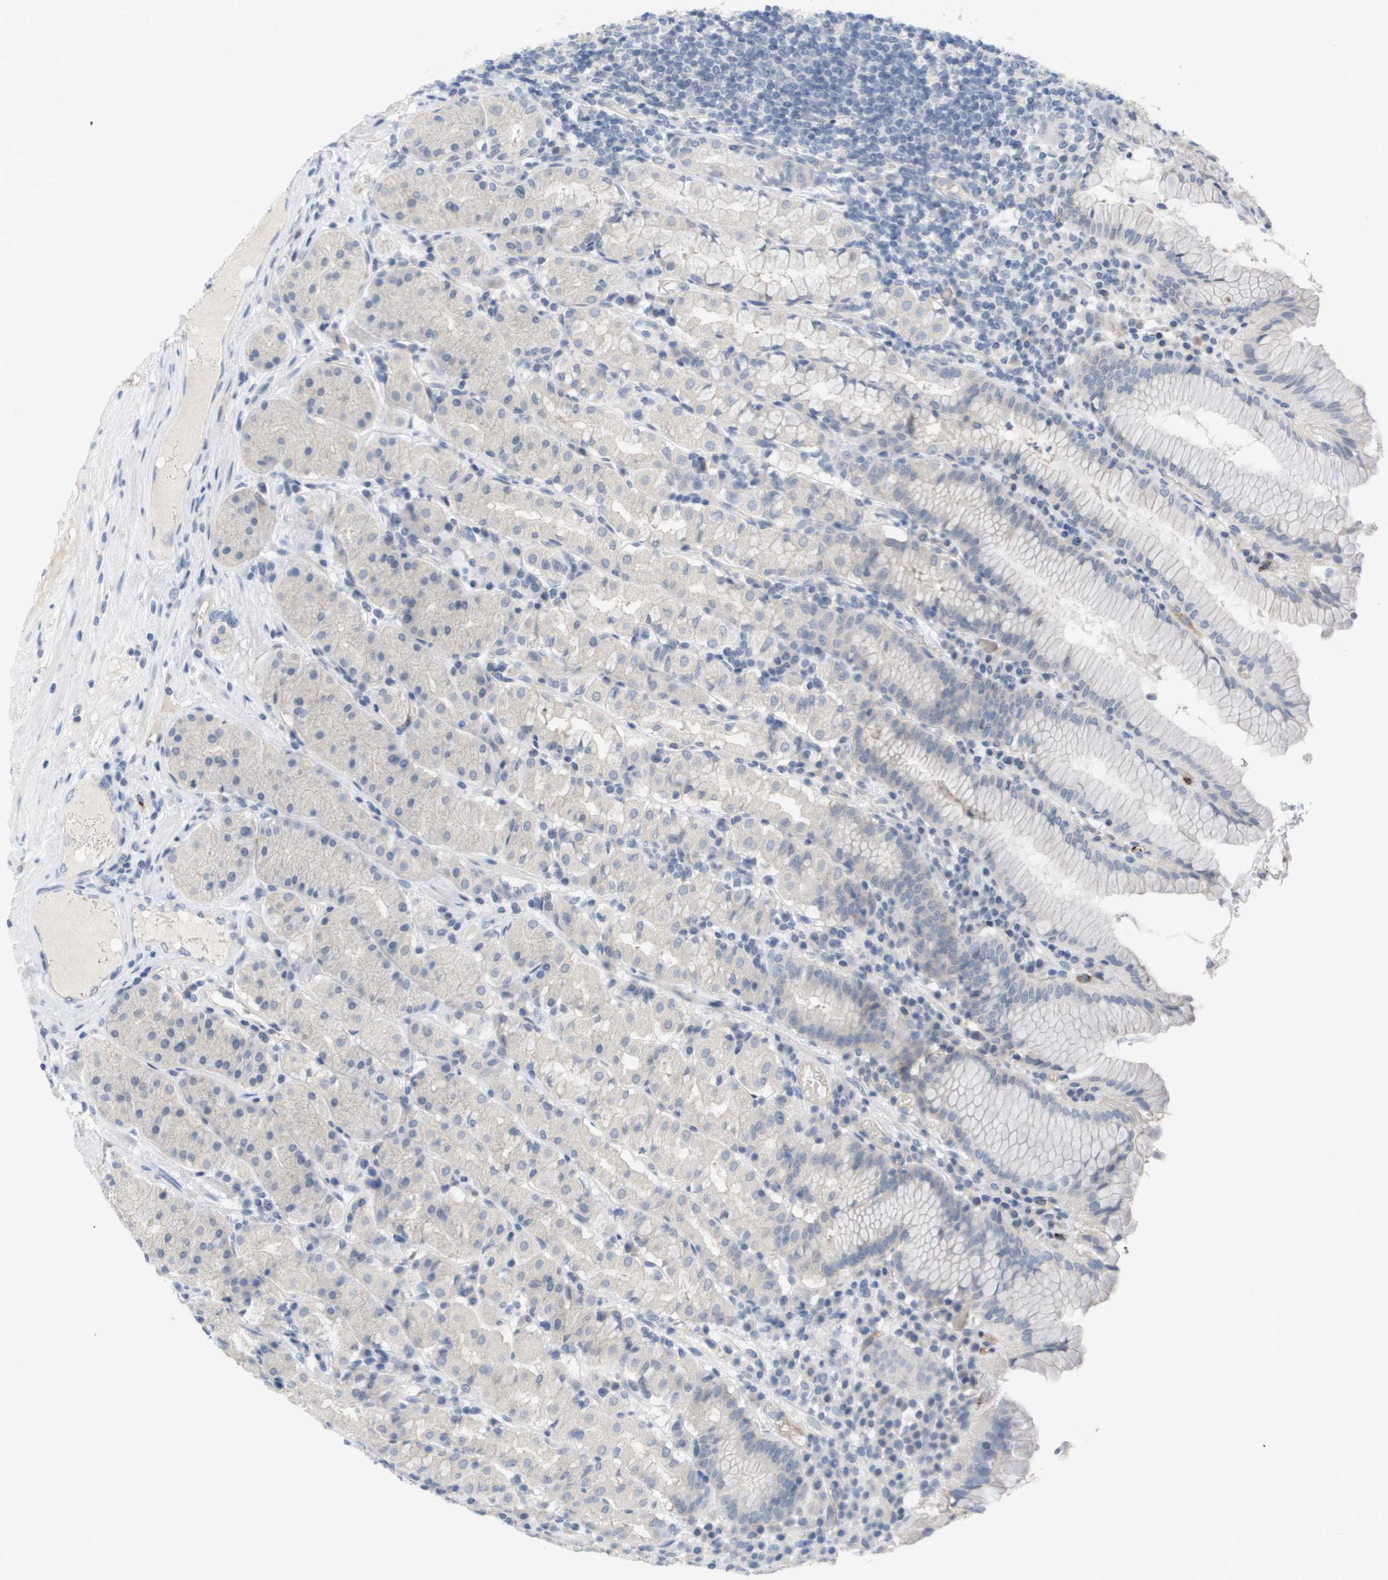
{"staining": {"intensity": "negative", "quantity": "none", "location": "none"}, "tissue": "stomach", "cell_type": "Glandular cells", "image_type": "normal", "snomed": [{"axis": "morphology", "description": "Normal tissue, NOS"}, {"axis": "topography", "description": "Stomach"}, {"axis": "topography", "description": "Stomach, lower"}], "caption": "Benign stomach was stained to show a protein in brown. There is no significant expression in glandular cells. Nuclei are stained in blue.", "gene": "ANGPT2", "patient": {"sex": "female", "age": 56}}